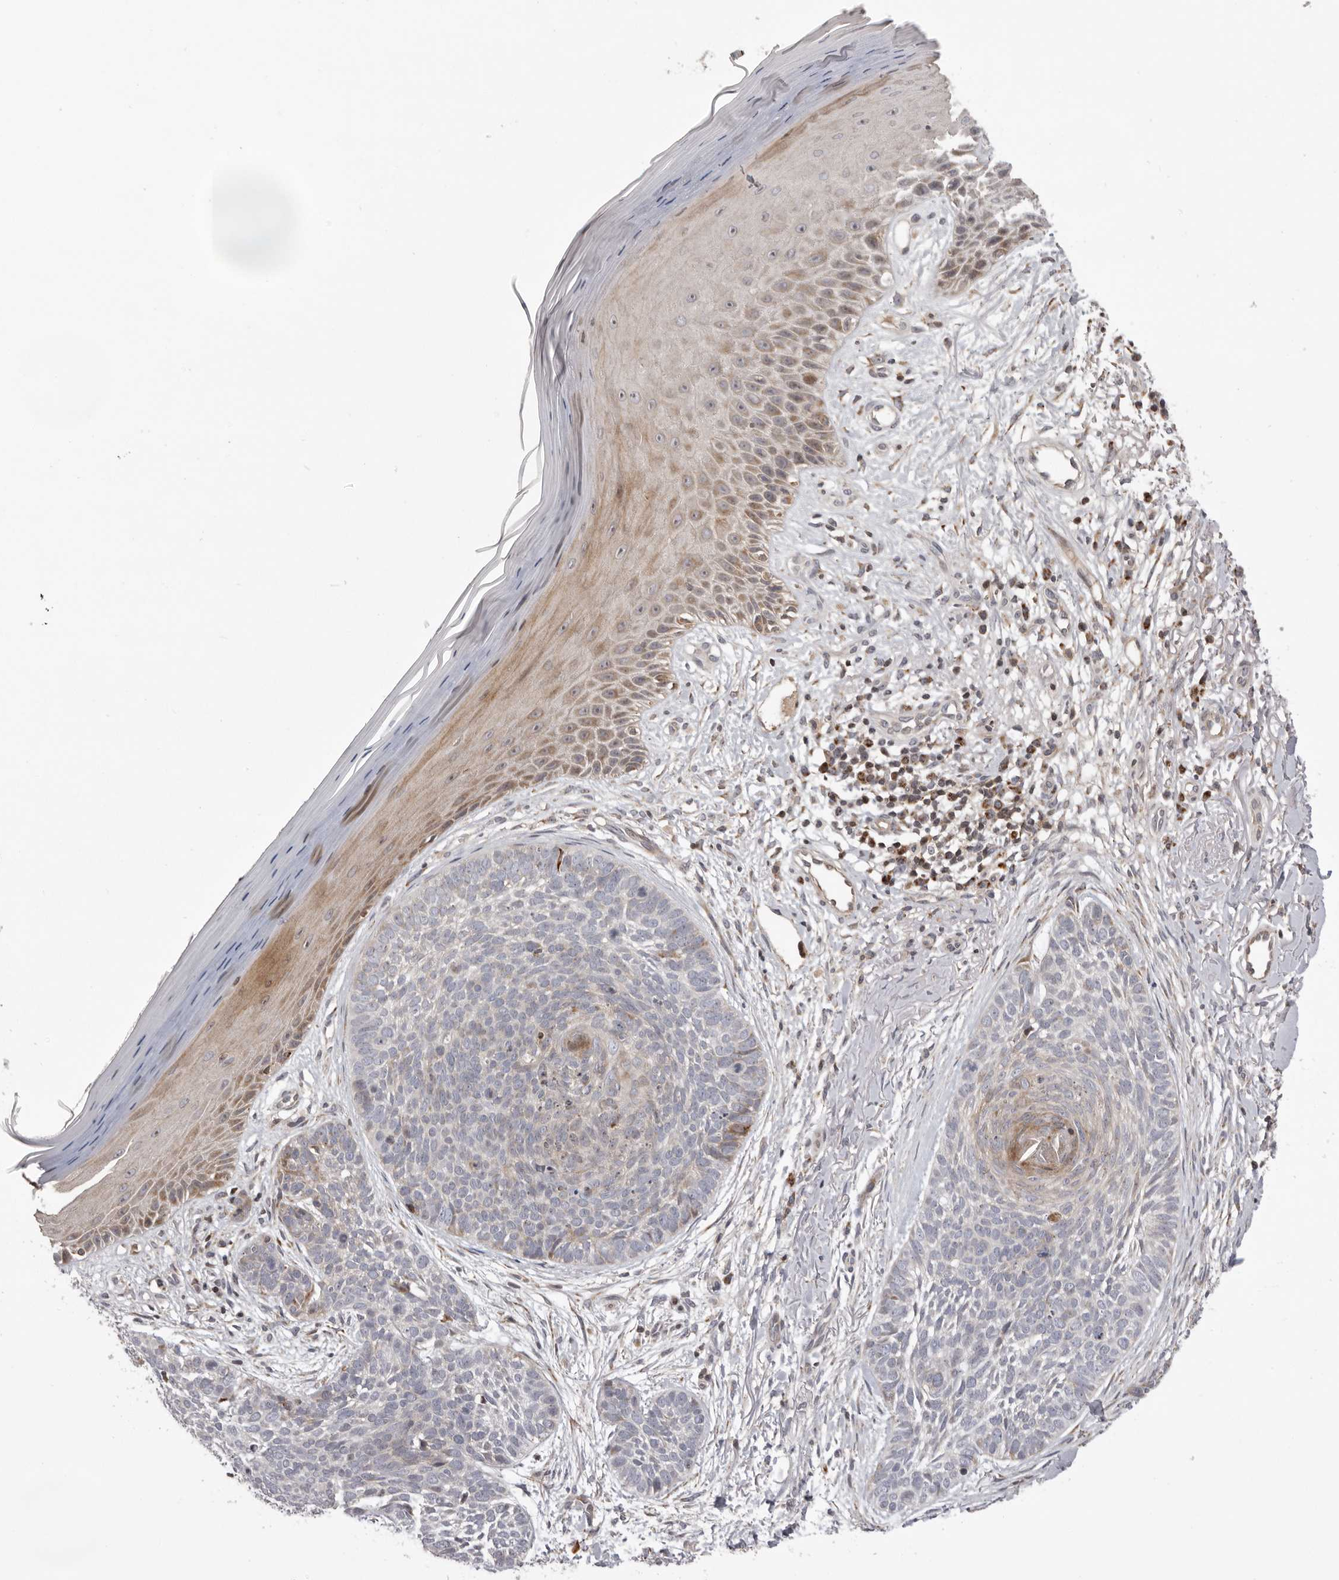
{"staining": {"intensity": "negative", "quantity": "none", "location": "none"}, "tissue": "skin cancer", "cell_type": "Tumor cells", "image_type": "cancer", "snomed": [{"axis": "morphology", "description": "Normal tissue, NOS"}, {"axis": "morphology", "description": "Basal cell carcinoma"}, {"axis": "topography", "description": "Skin"}], "caption": "Human skin basal cell carcinoma stained for a protein using IHC exhibits no staining in tumor cells.", "gene": "AZIN1", "patient": {"sex": "male", "age": 67}}